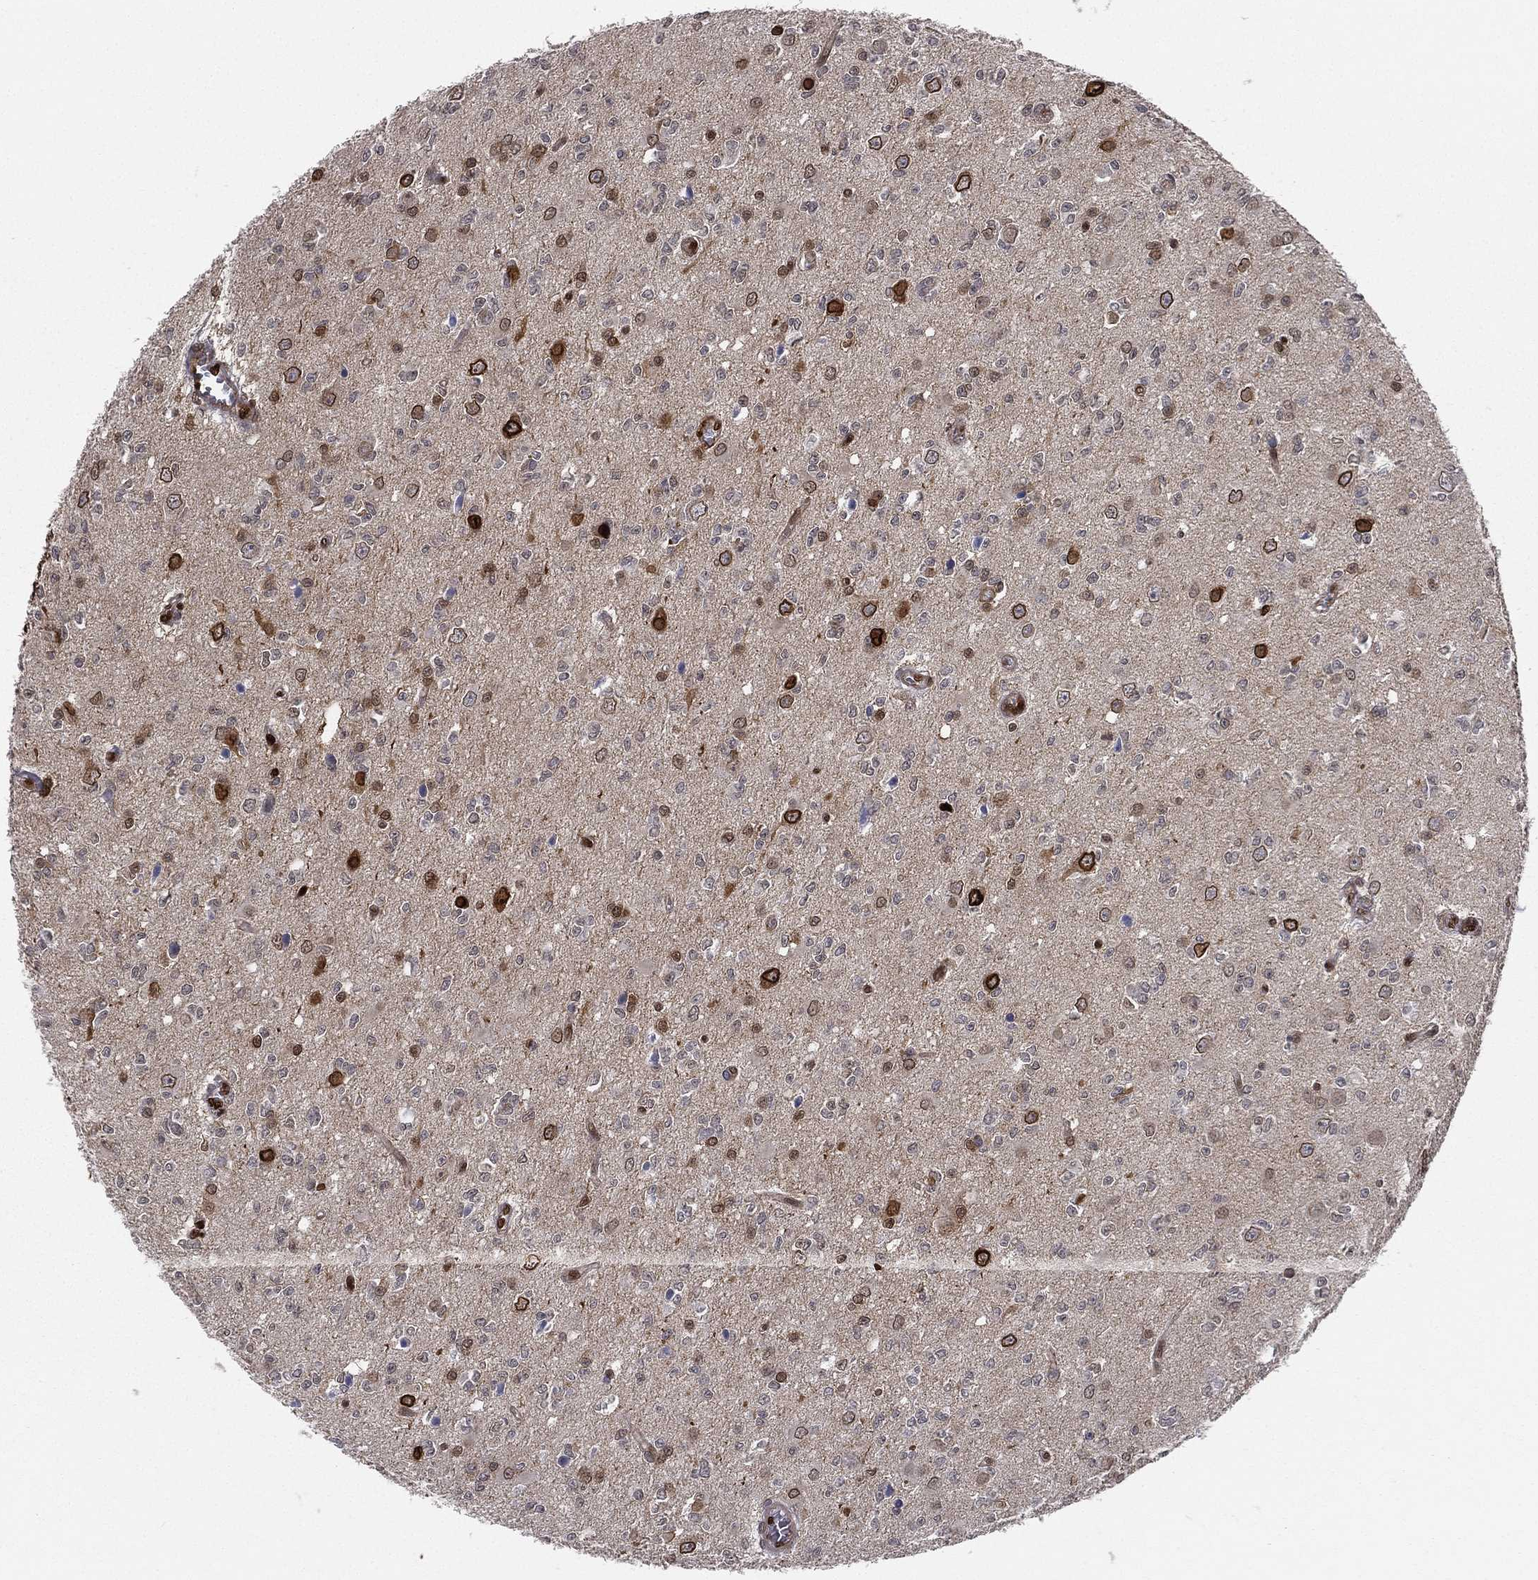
{"staining": {"intensity": "strong", "quantity": "25%-75%", "location": "nuclear"}, "tissue": "glioma", "cell_type": "Tumor cells", "image_type": "cancer", "snomed": [{"axis": "morphology", "description": "Glioma, malignant, Low grade"}, {"axis": "topography", "description": "Brain"}], "caption": "Malignant low-grade glioma stained with a protein marker demonstrates strong staining in tumor cells.", "gene": "LMNB1", "patient": {"sex": "female", "age": 45}}